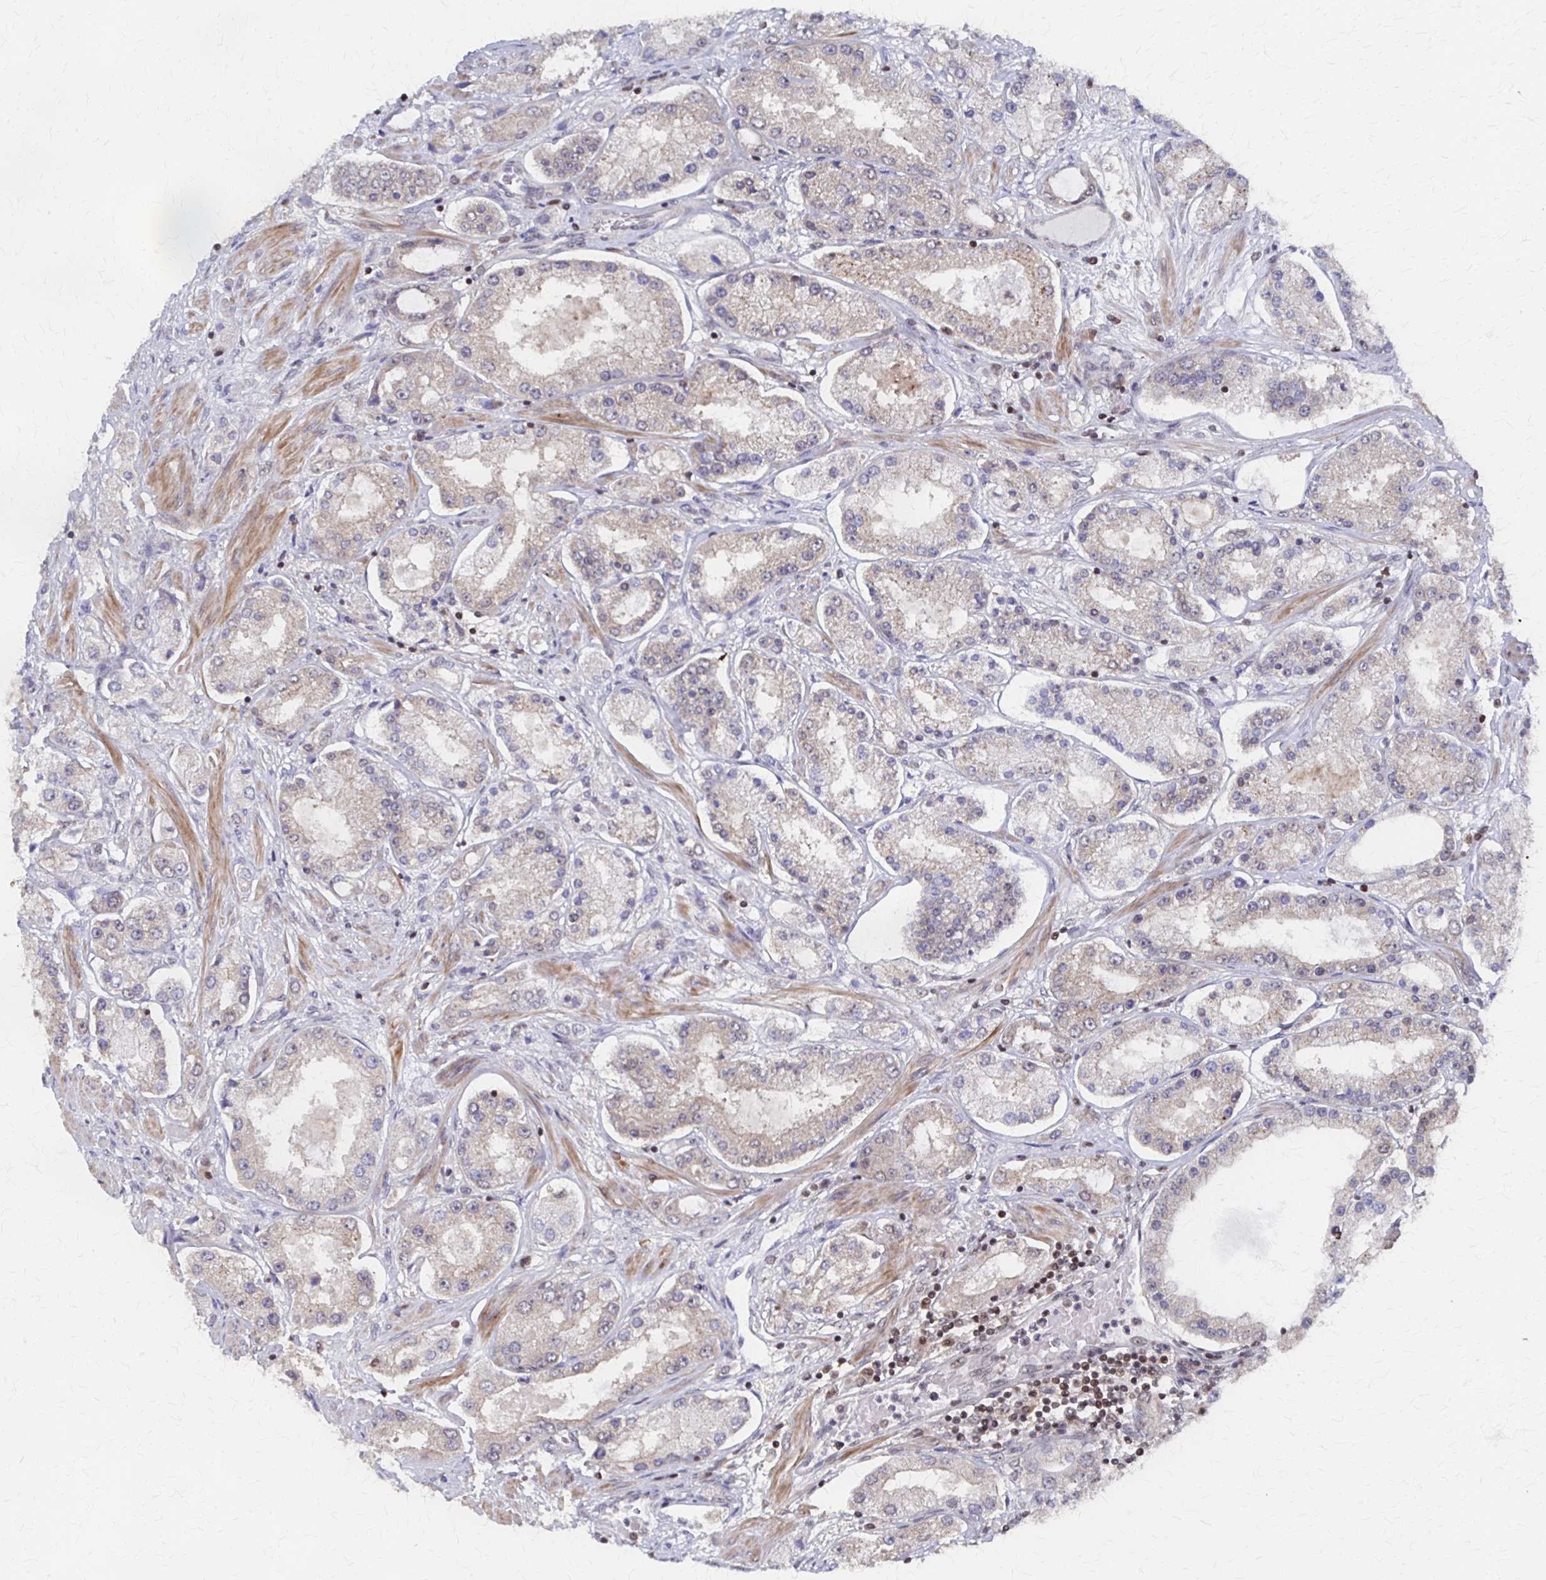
{"staining": {"intensity": "weak", "quantity": "25%-75%", "location": "cytoplasmic/membranous"}, "tissue": "prostate cancer", "cell_type": "Tumor cells", "image_type": "cancer", "snomed": [{"axis": "morphology", "description": "Adenocarcinoma, High grade"}, {"axis": "topography", "description": "Prostate"}], "caption": "Weak cytoplasmic/membranous positivity for a protein is appreciated in about 25%-75% of tumor cells of prostate cancer using immunohistochemistry.", "gene": "GTF2B", "patient": {"sex": "male", "age": 69}}